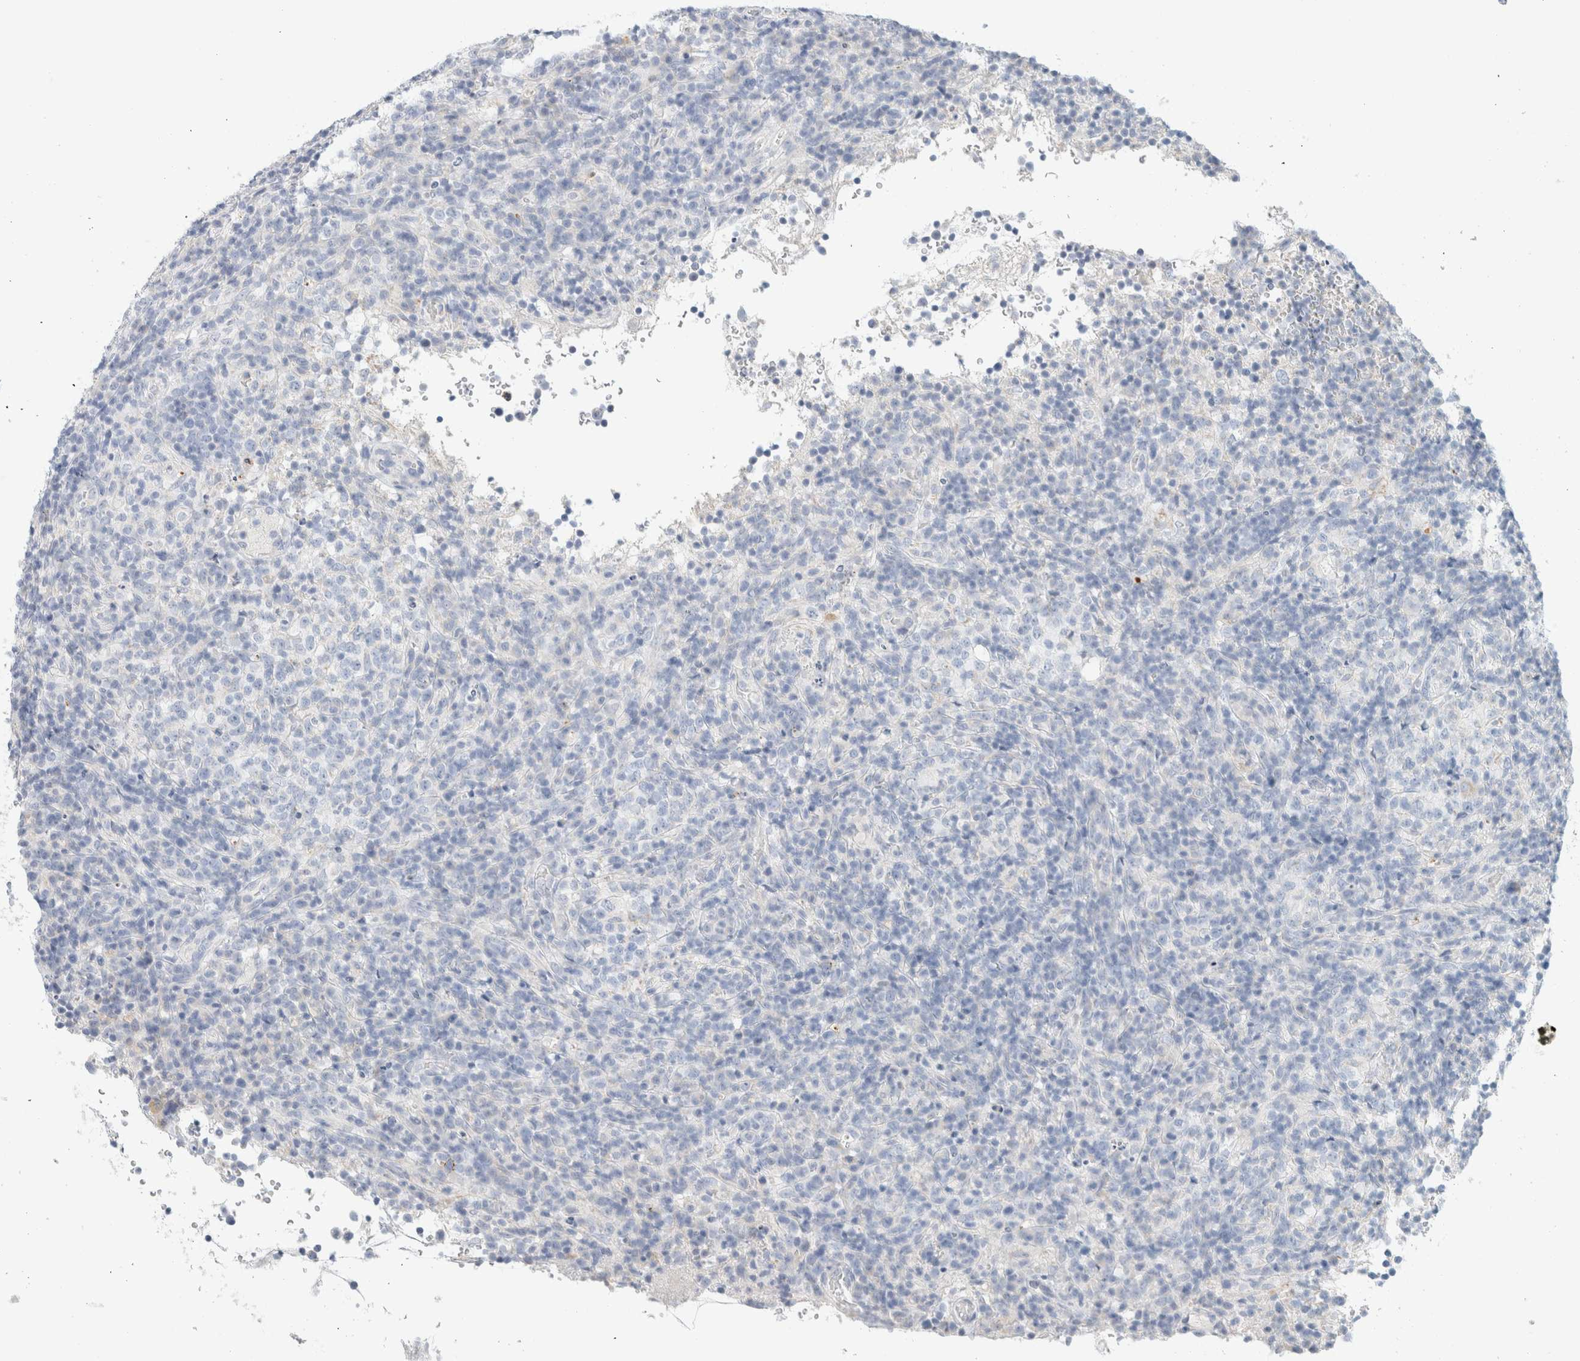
{"staining": {"intensity": "negative", "quantity": "none", "location": "none"}, "tissue": "lymphoma", "cell_type": "Tumor cells", "image_type": "cancer", "snomed": [{"axis": "morphology", "description": "Malignant lymphoma, non-Hodgkin's type, High grade"}, {"axis": "topography", "description": "Lymph node"}], "caption": "High magnification brightfield microscopy of lymphoma stained with DAB (3,3'-diaminobenzidine) (brown) and counterstained with hematoxylin (blue): tumor cells show no significant positivity.", "gene": "HEXD", "patient": {"sex": "female", "age": 76}}